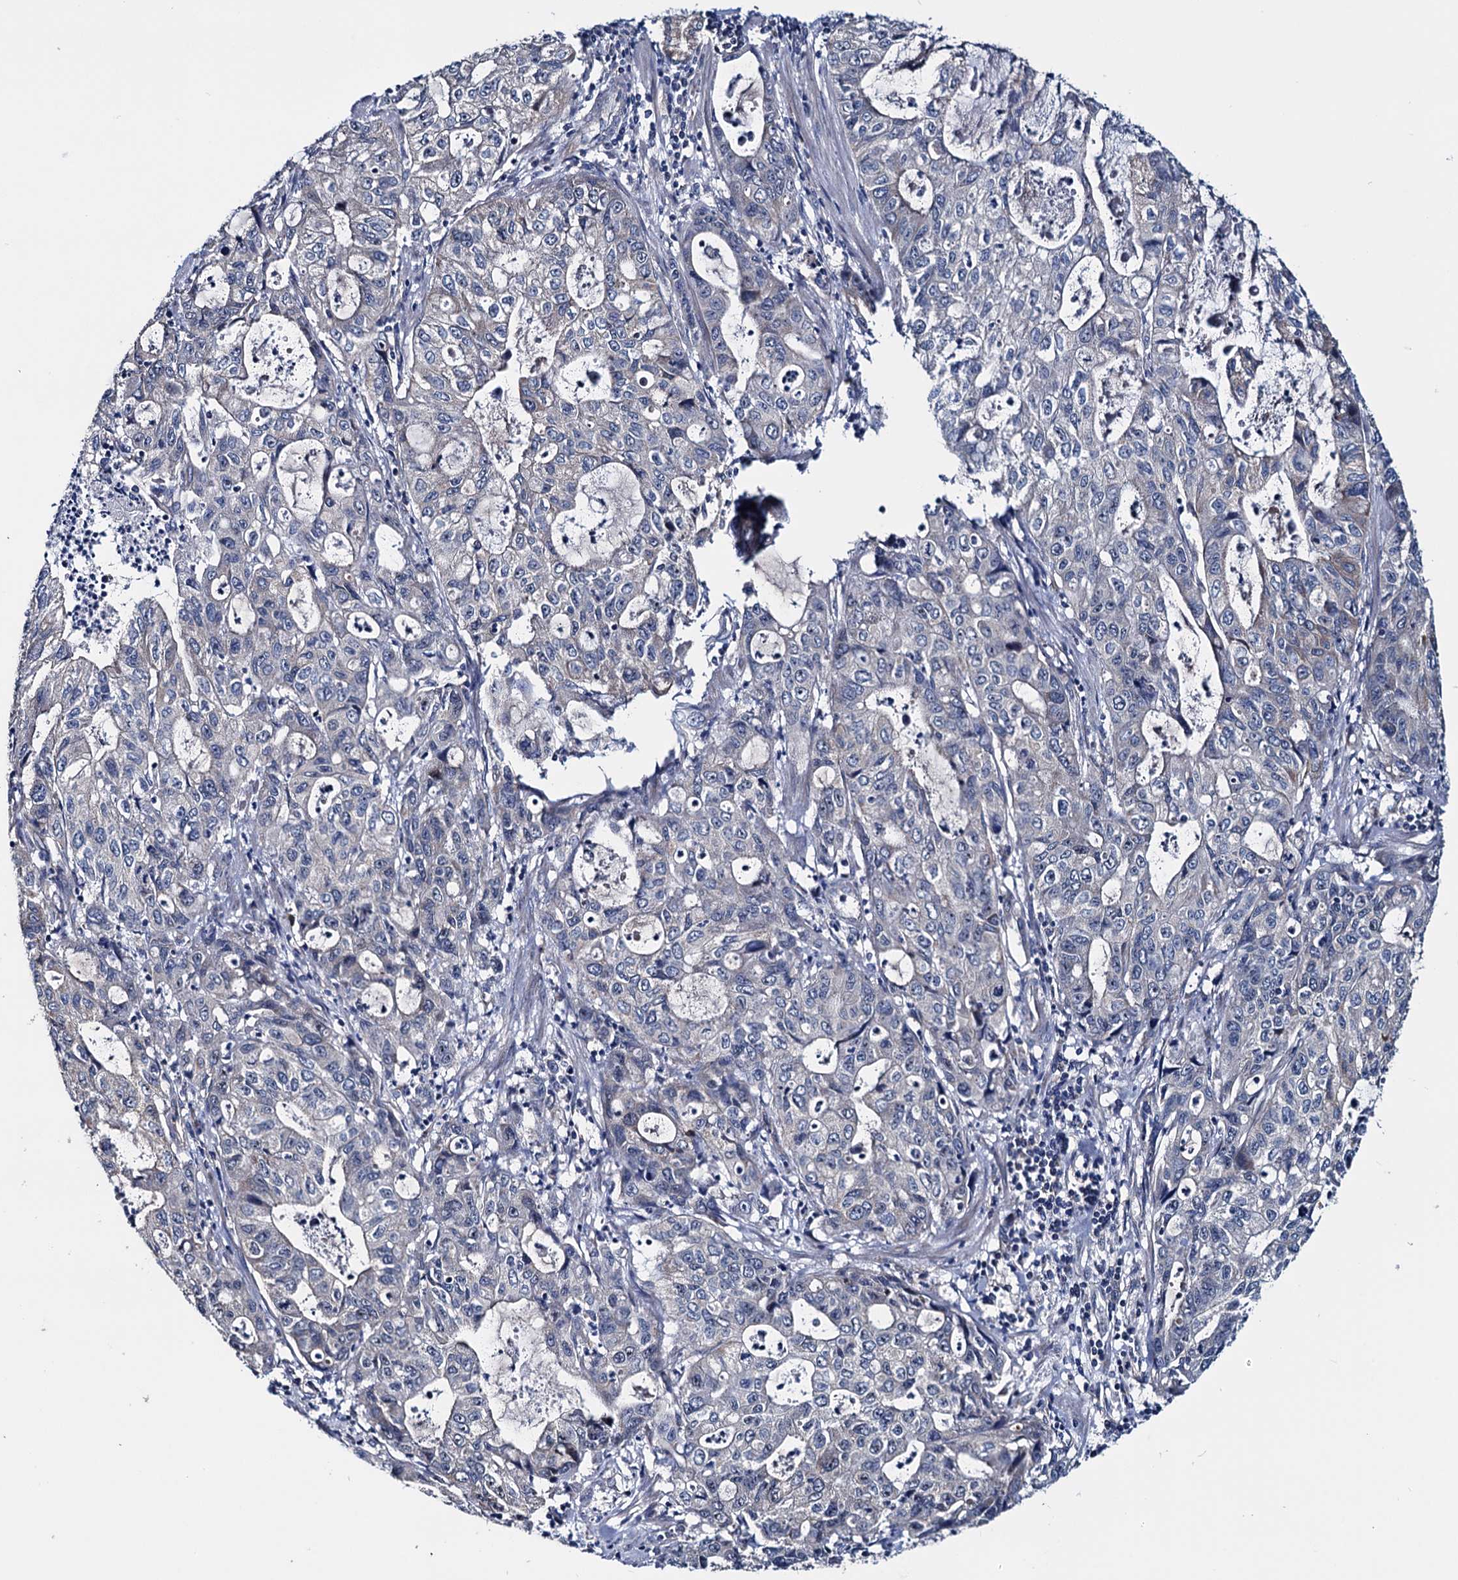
{"staining": {"intensity": "negative", "quantity": "none", "location": "none"}, "tissue": "stomach cancer", "cell_type": "Tumor cells", "image_type": "cancer", "snomed": [{"axis": "morphology", "description": "Adenocarcinoma, NOS"}, {"axis": "topography", "description": "Stomach, upper"}], "caption": "Immunohistochemistry of stomach adenocarcinoma reveals no staining in tumor cells.", "gene": "EYA4", "patient": {"sex": "female", "age": 52}}